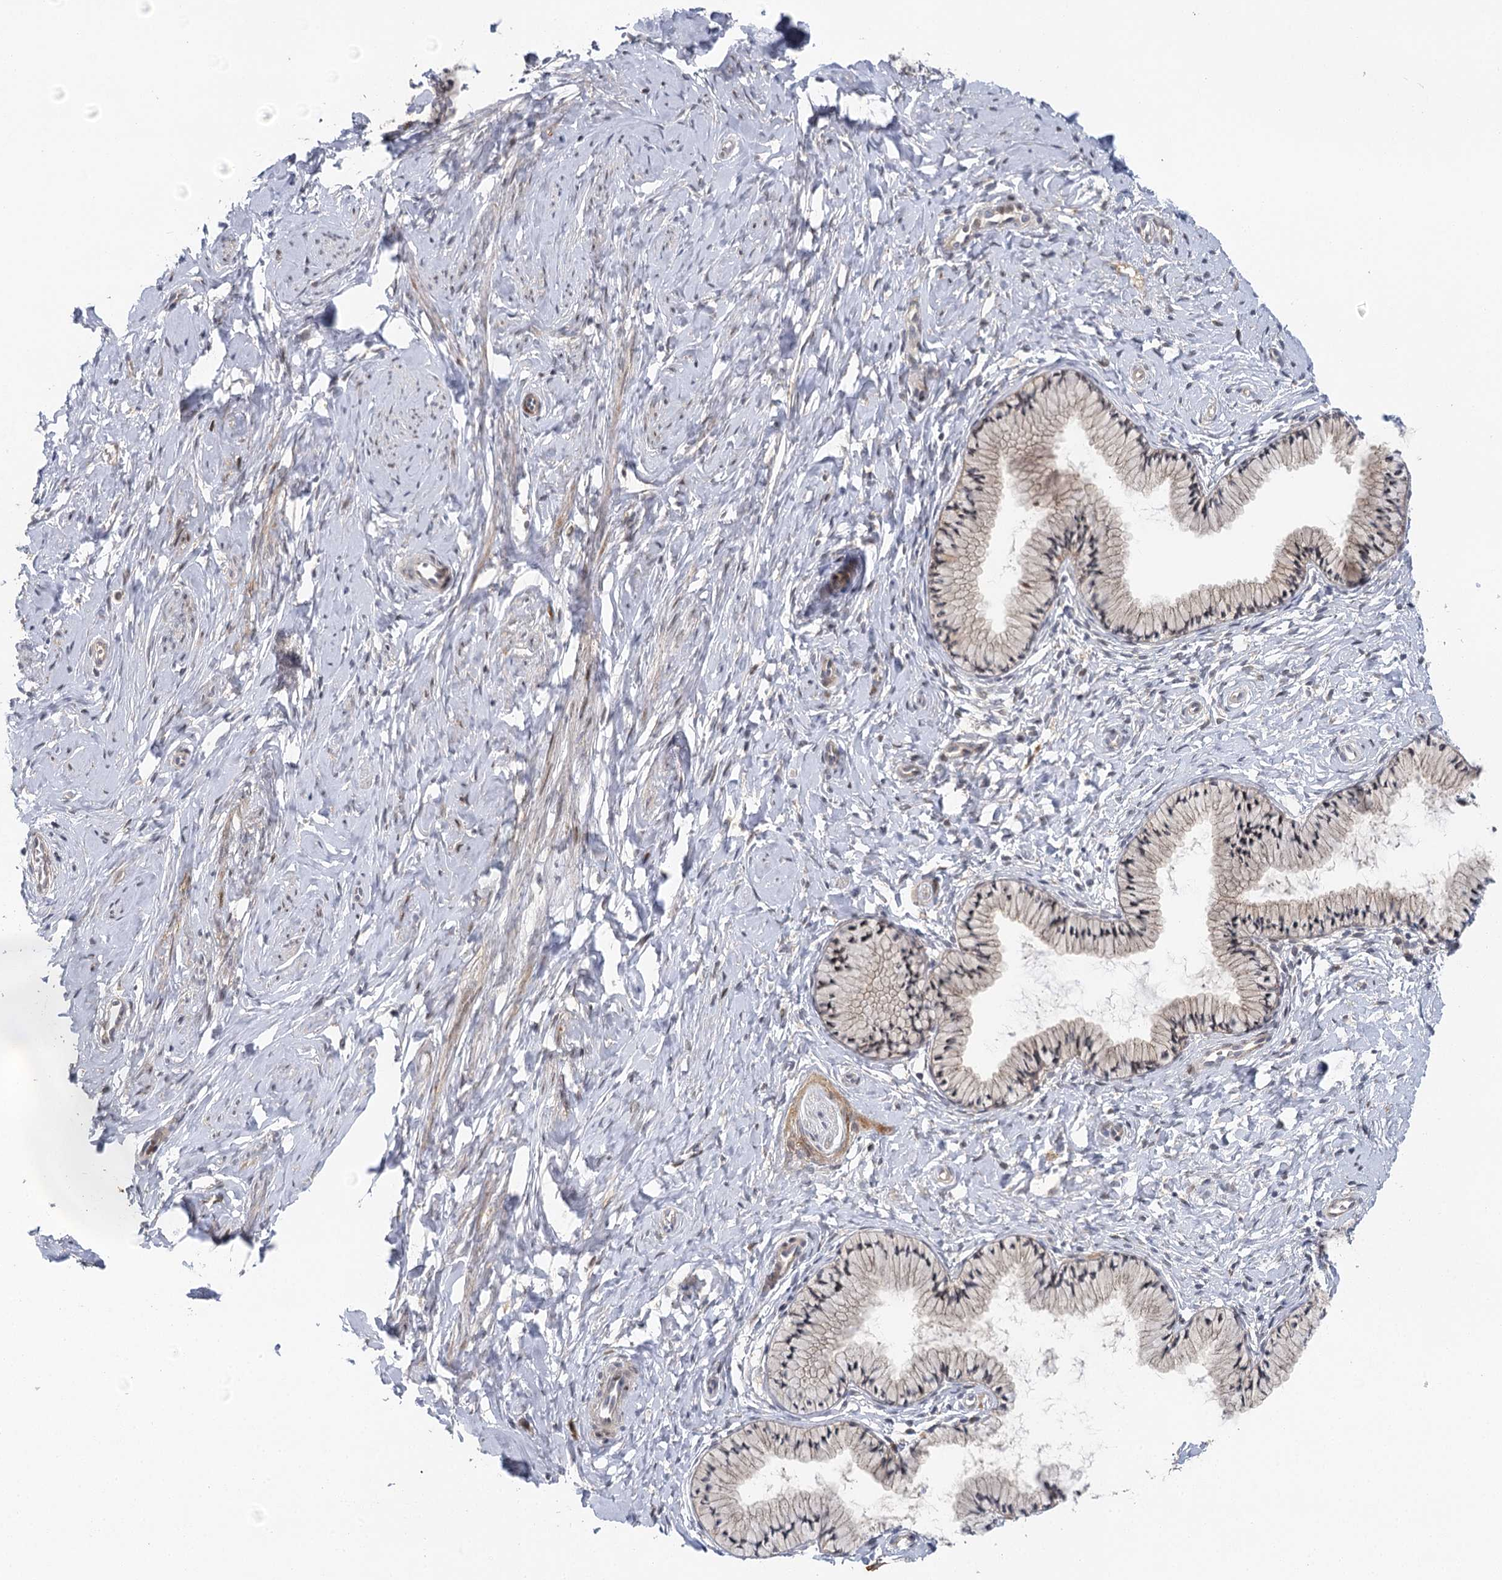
{"staining": {"intensity": "weak", "quantity": "25%-75%", "location": "cytoplasmic/membranous"}, "tissue": "cervix", "cell_type": "Glandular cells", "image_type": "normal", "snomed": [{"axis": "morphology", "description": "Normal tissue, NOS"}, {"axis": "topography", "description": "Cervix"}], "caption": "IHC histopathology image of benign human cervix stained for a protein (brown), which shows low levels of weak cytoplasmic/membranous staining in approximately 25%-75% of glandular cells.", "gene": "IL11RA", "patient": {"sex": "female", "age": 33}}